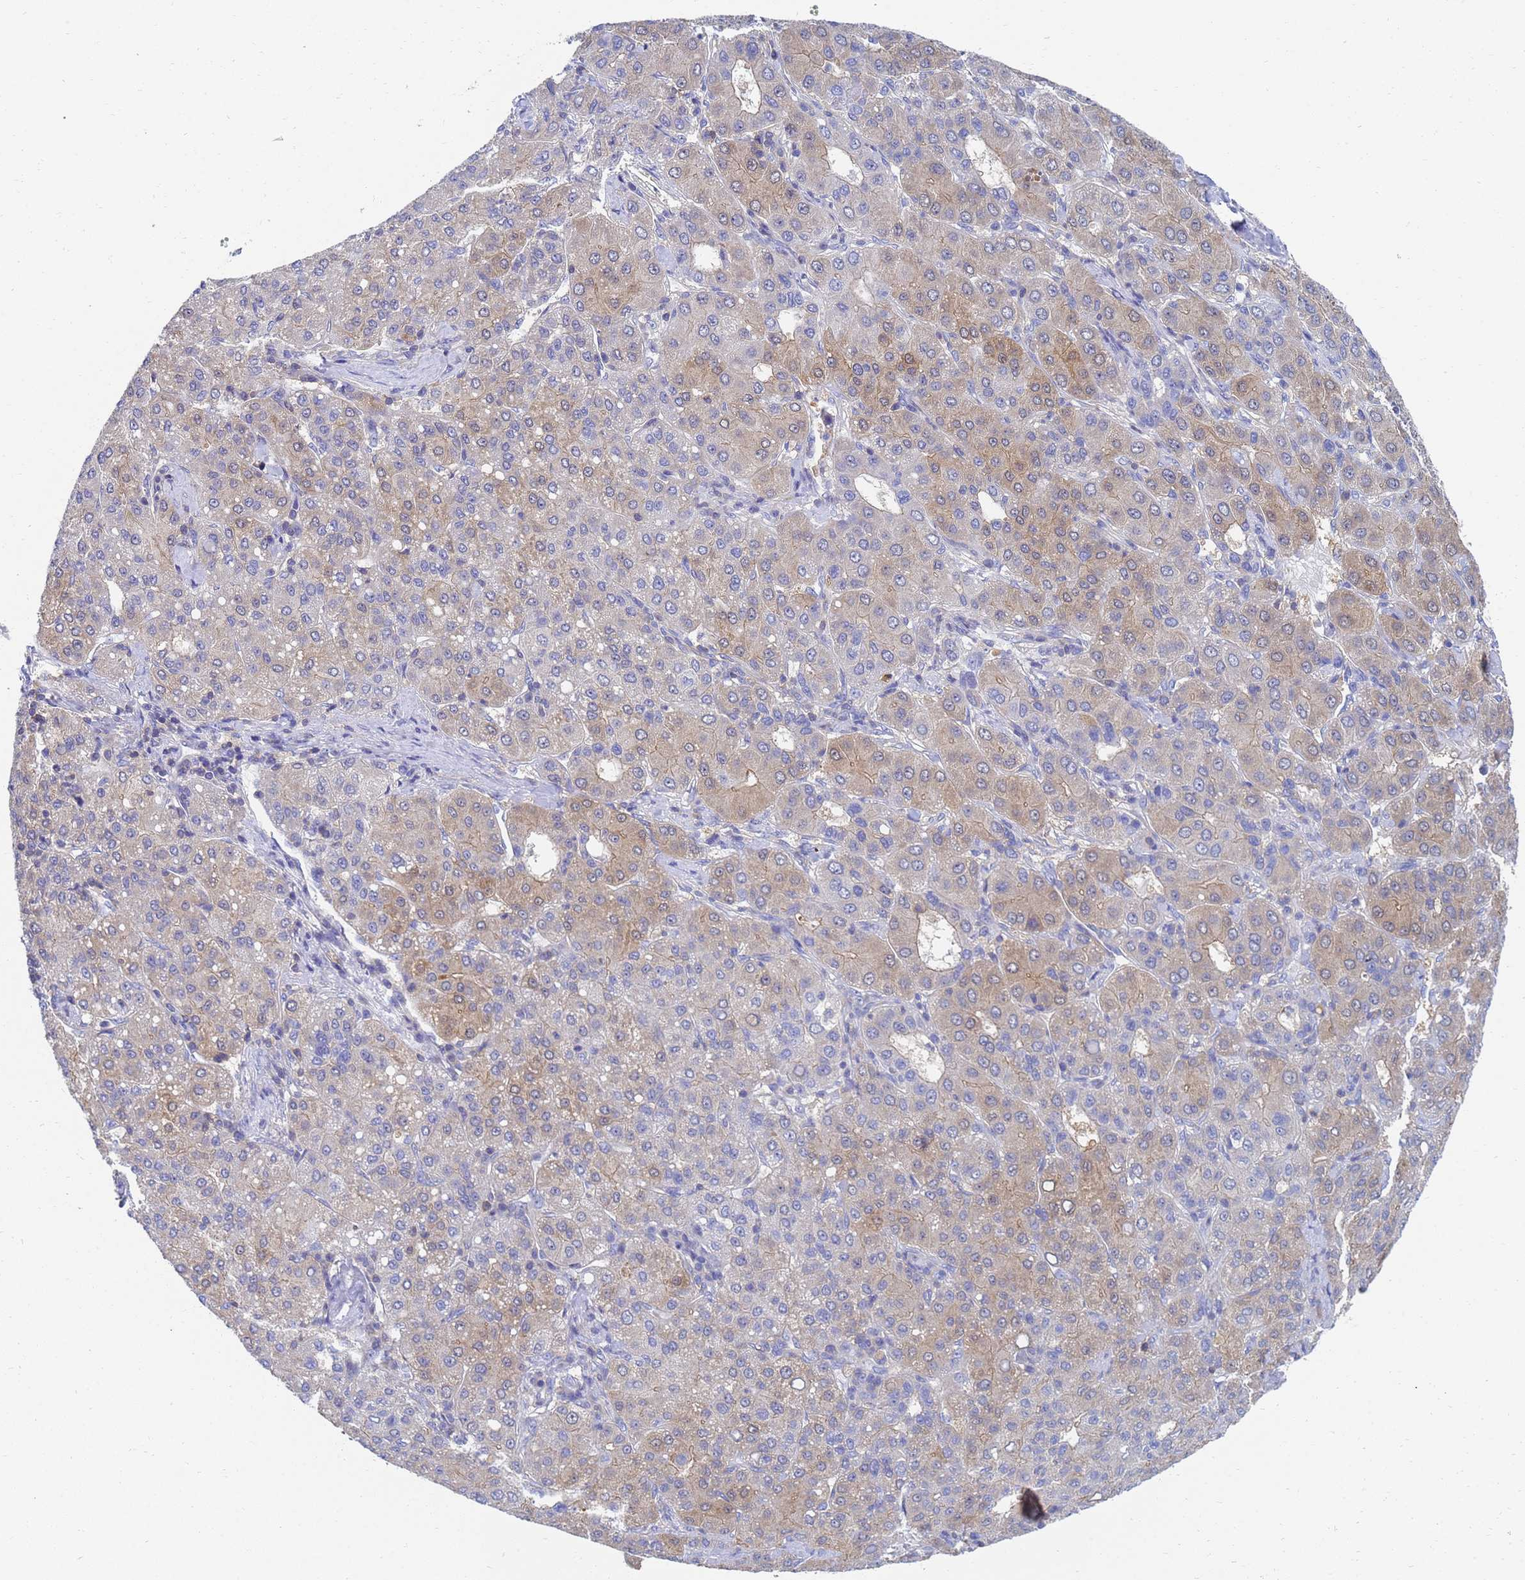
{"staining": {"intensity": "moderate", "quantity": "<25%", "location": "cytoplasmic/membranous"}, "tissue": "liver cancer", "cell_type": "Tumor cells", "image_type": "cancer", "snomed": [{"axis": "morphology", "description": "Carcinoma, Hepatocellular, NOS"}, {"axis": "topography", "description": "Liver"}], "caption": "A brown stain shows moderate cytoplasmic/membranous expression of a protein in liver cancer tumor cells.", "gene": "GCHFR", "patient": {"sex": "male", "age": 65}}